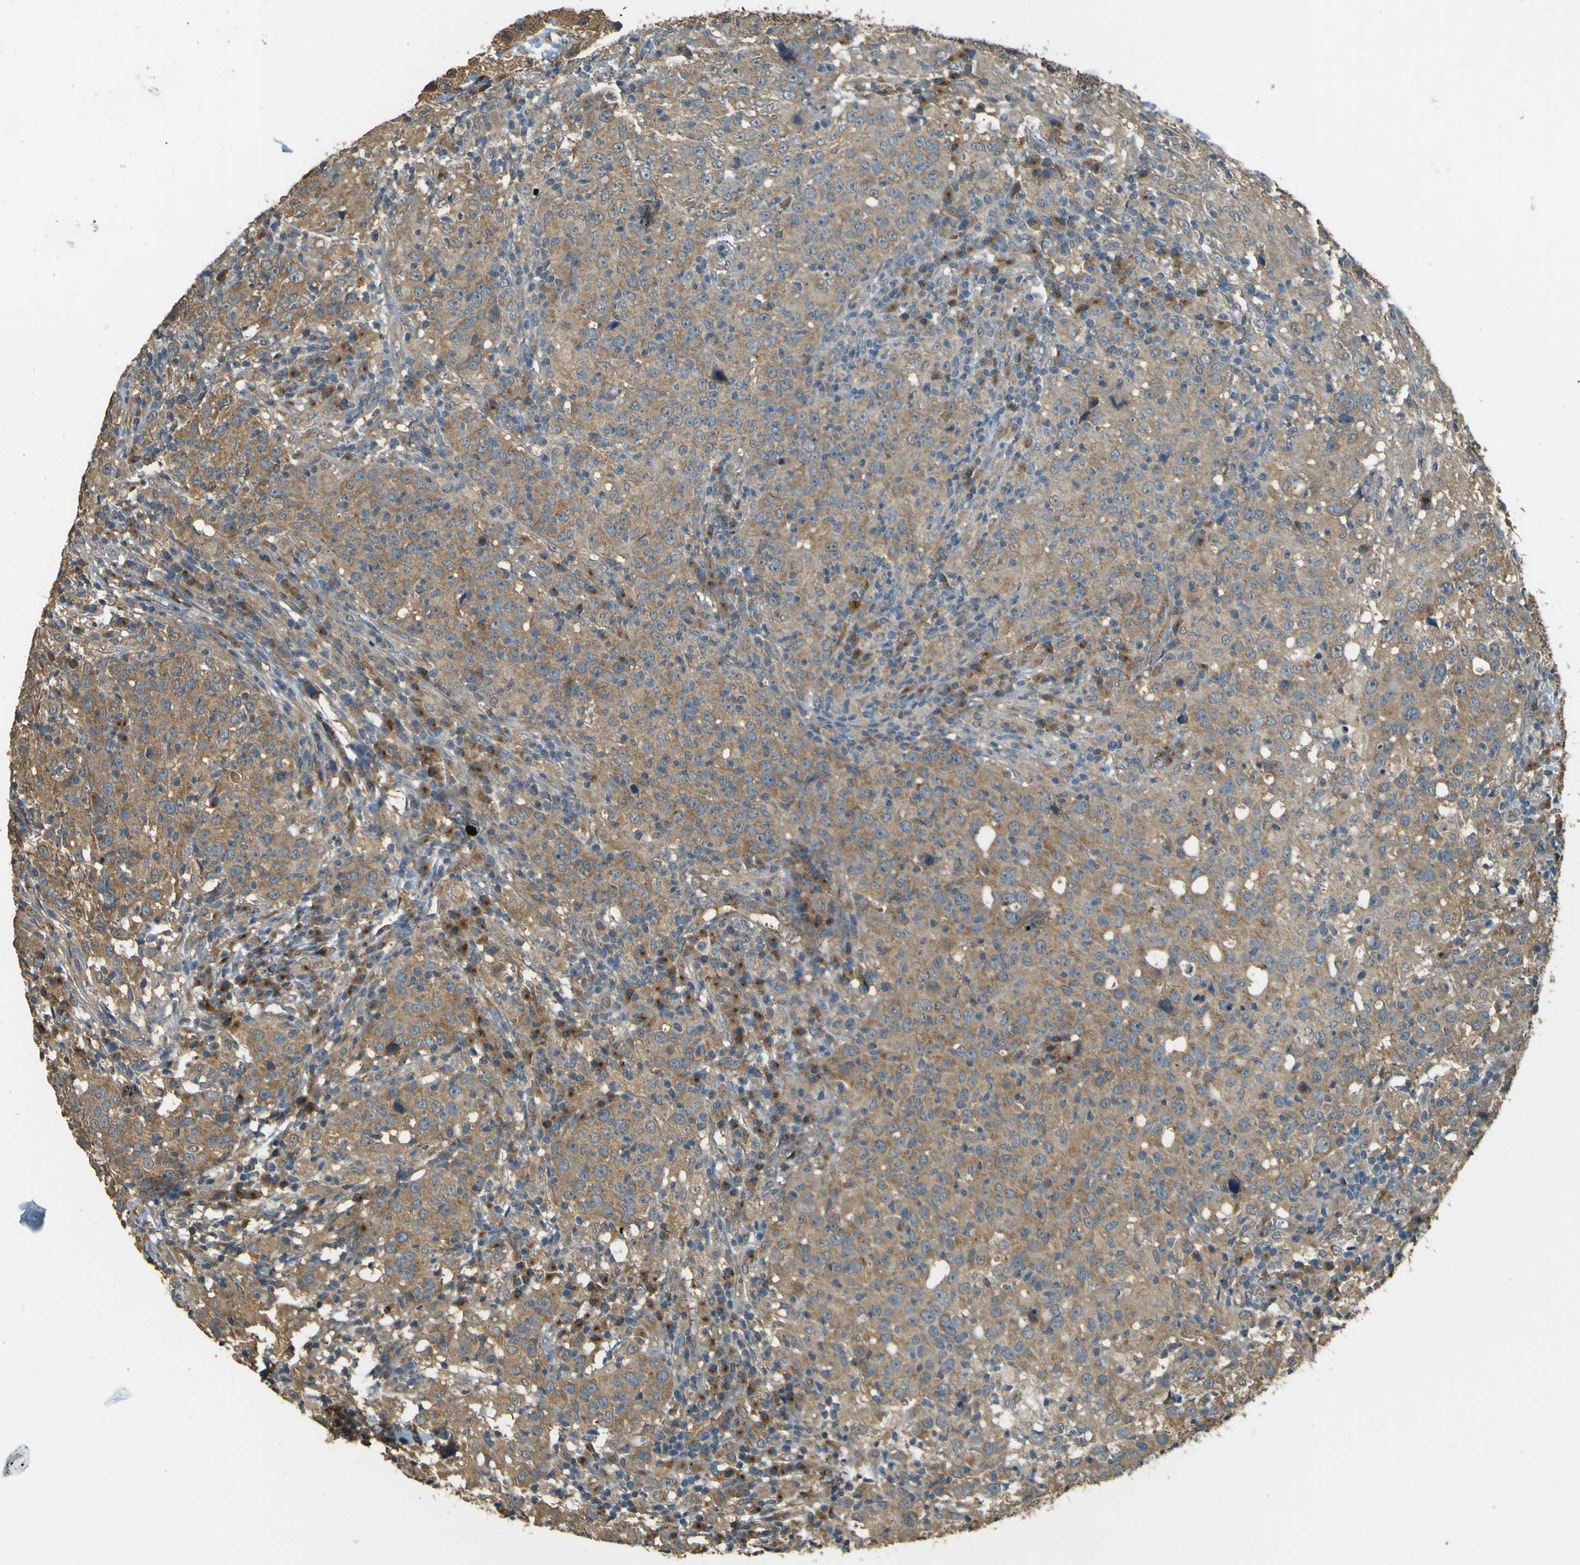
{"staining": {"intensity": "moderate", "quantity": ">75%", "location": "cytoplasmic/membranous"}, "tissue": "head and neck cancer", "cell_type": "Tumor cells", "image_type": "cancer", "snomed": [{"axis": "morphology", "description": "Adenocarcinoma, NOS"}, {"axis": "topography", "description": "Salivary gland"}, {"axis": "topography", "description": "Head-Neck"}], "caption": "Human head and neck adenocarcinoma stained with a protein marker displays moderate staining in tumor cells.", "gene": "GOLGA1", "patient": {"sex": "female", "age": 65}}